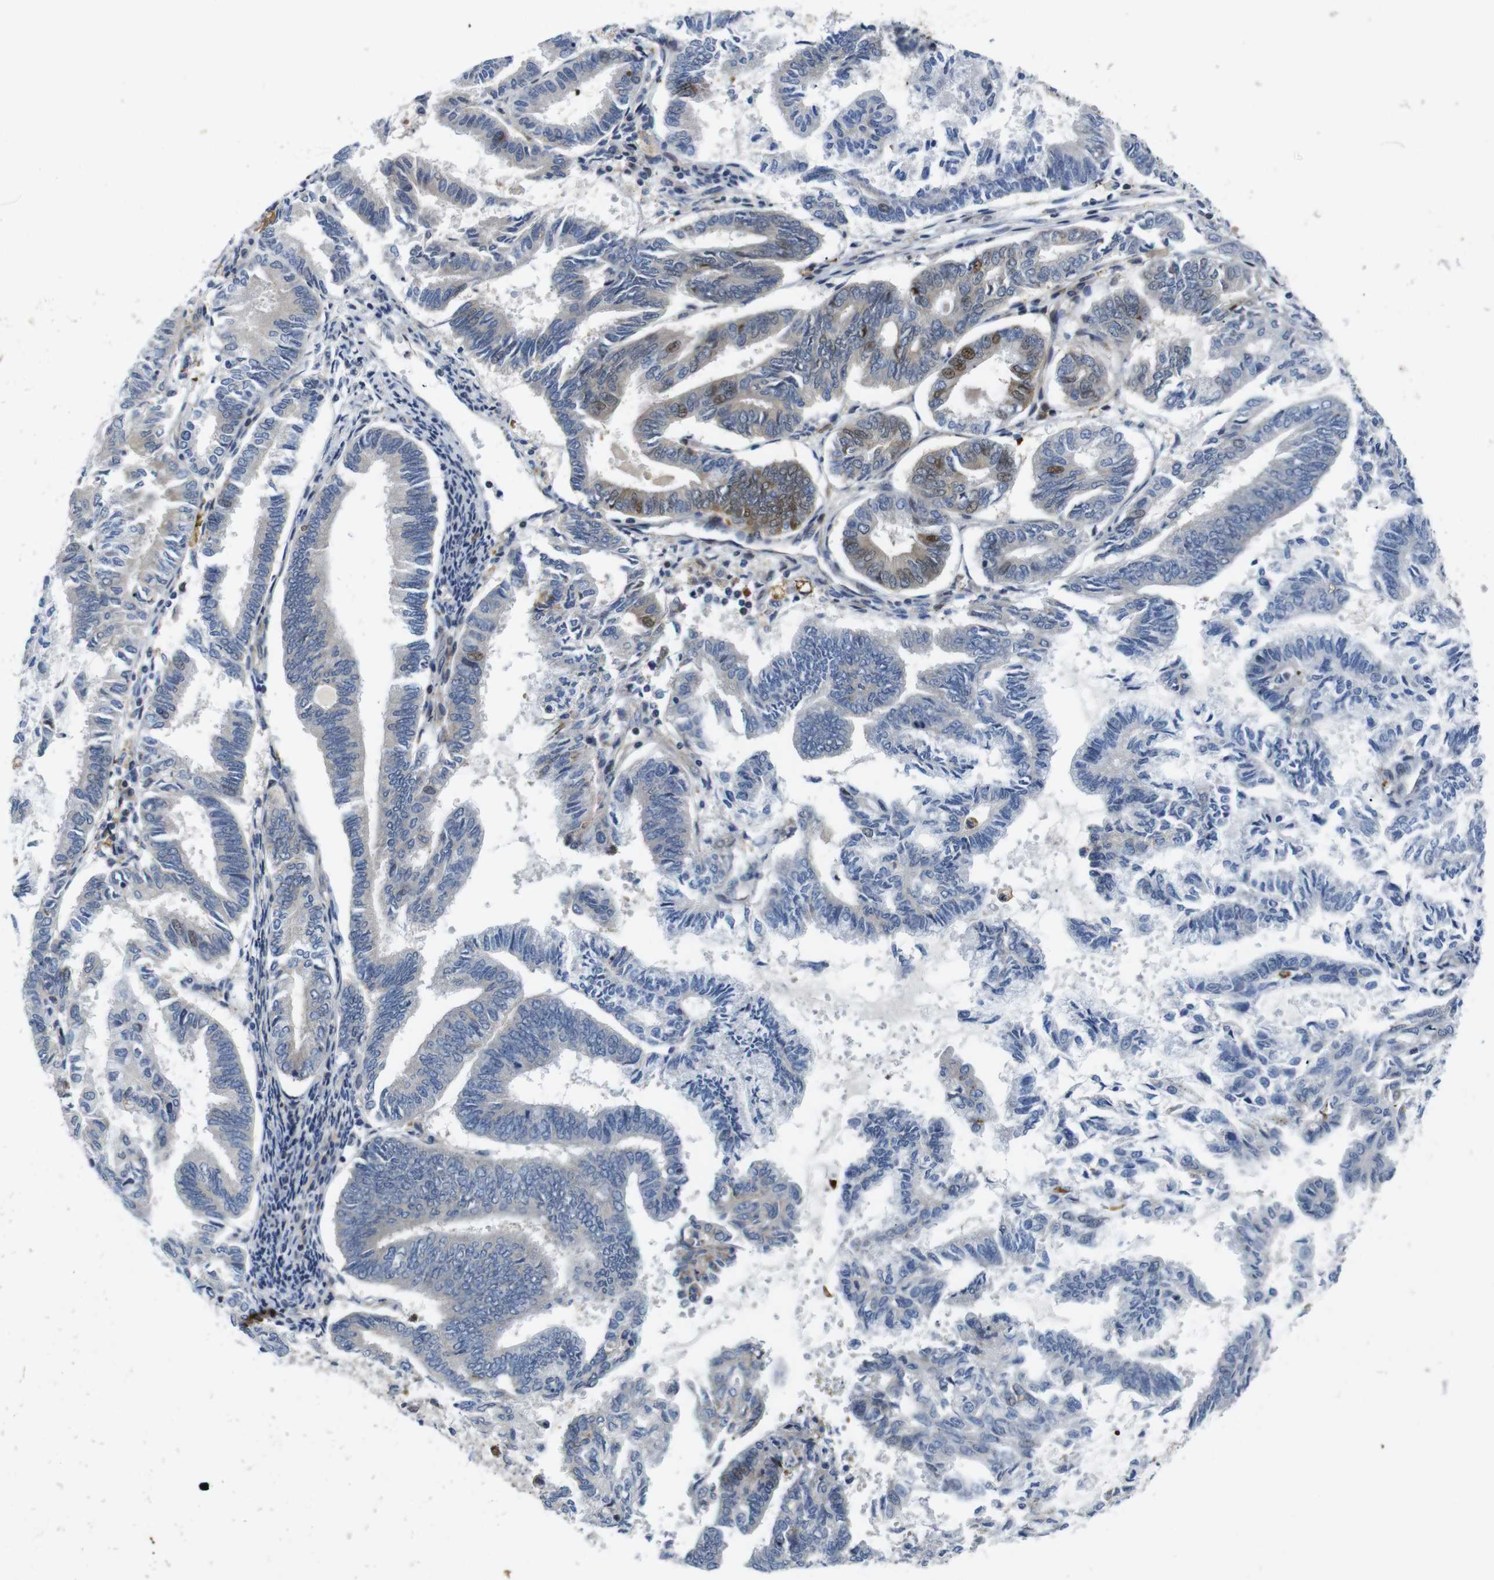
{"staining": {"intensity": "moderate", "quantity": "<25%", "location": "cytoplasmic/membranous,nuclear"}, "tissue": "endometrial cancer", "cell_type": "Tumor cells", "image_type": "cancer", "snomed": [{"axis": "morphology", "description": "Adenocarcinoma, NOS"}, {"axis": "topography", "description": "Endometrium"}], "caption": "Adenocarcinoma (endometrial) was stained to show a protein in brown. There is low levels of moderate cytoplasmic/membranous and nuclear expression in about <25% of tumor cells.", "gene": "ROBO2", "patient": {"sex": "female", "age": 86}}